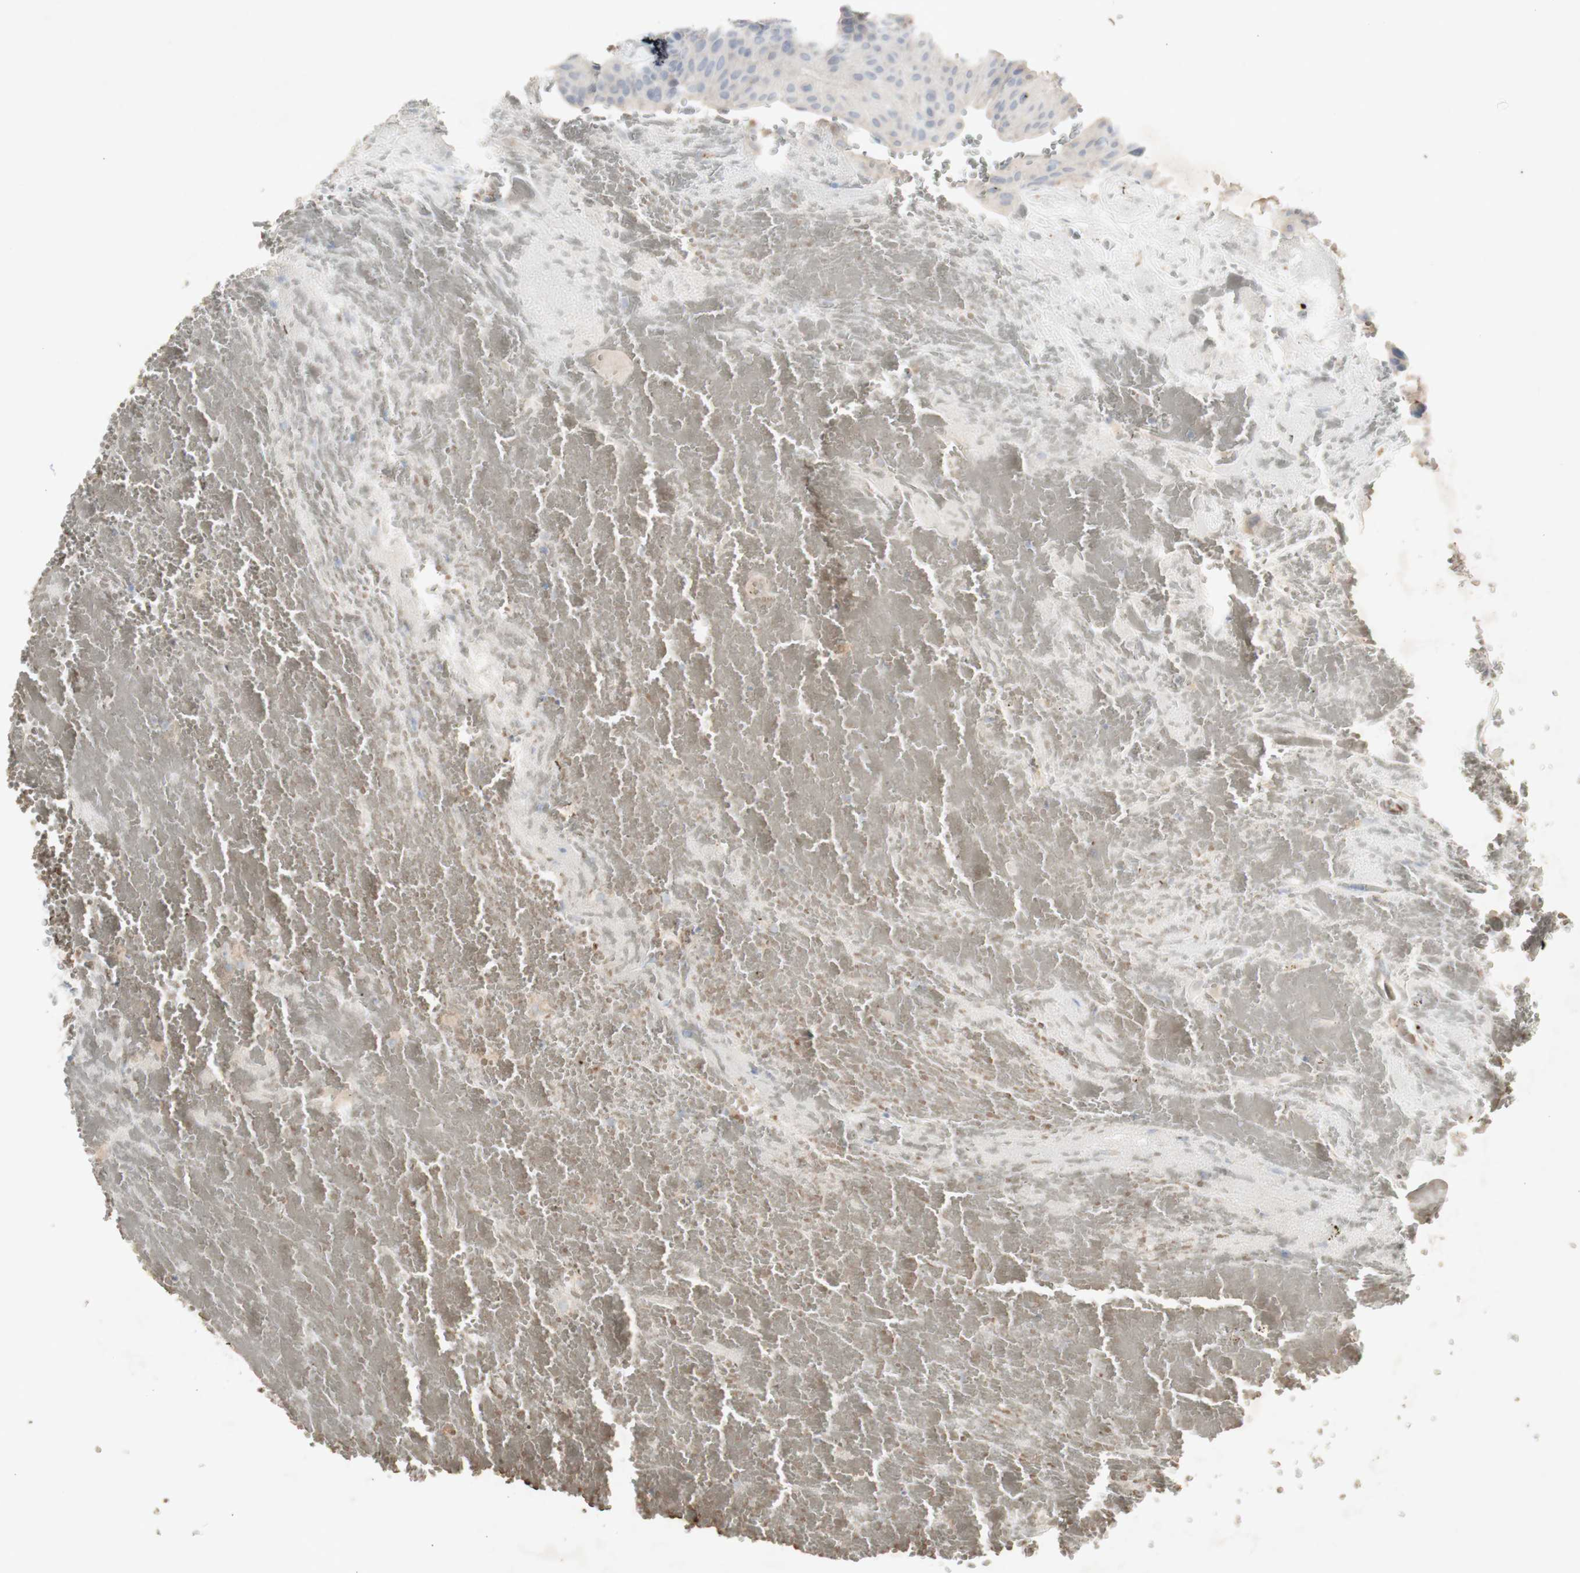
{"staining": {"intensity": "weak", "quantity": "25%-75%", "location": "cytoplasmic/membranous"}, "tissue": "urothelial cancer", "cell_type": "Tumor cells", "image_type": "cancer", "snomed": [{"axis": "morphology", "description": "Urothelial carcinoma, High grade"}, {"axis": "topography", "description": "Urinary bladder"}], "caption": "Immunohistochemistry (IHC) of human high-grade urothelial carcinoma exhibits low levels of weak cytoplasmic/membranous expression in approximately 25%-75% of tumor cells. Nuclei are stained in blue.", "gene": "INS", "patient": {"sex": "male", "age": 66}}